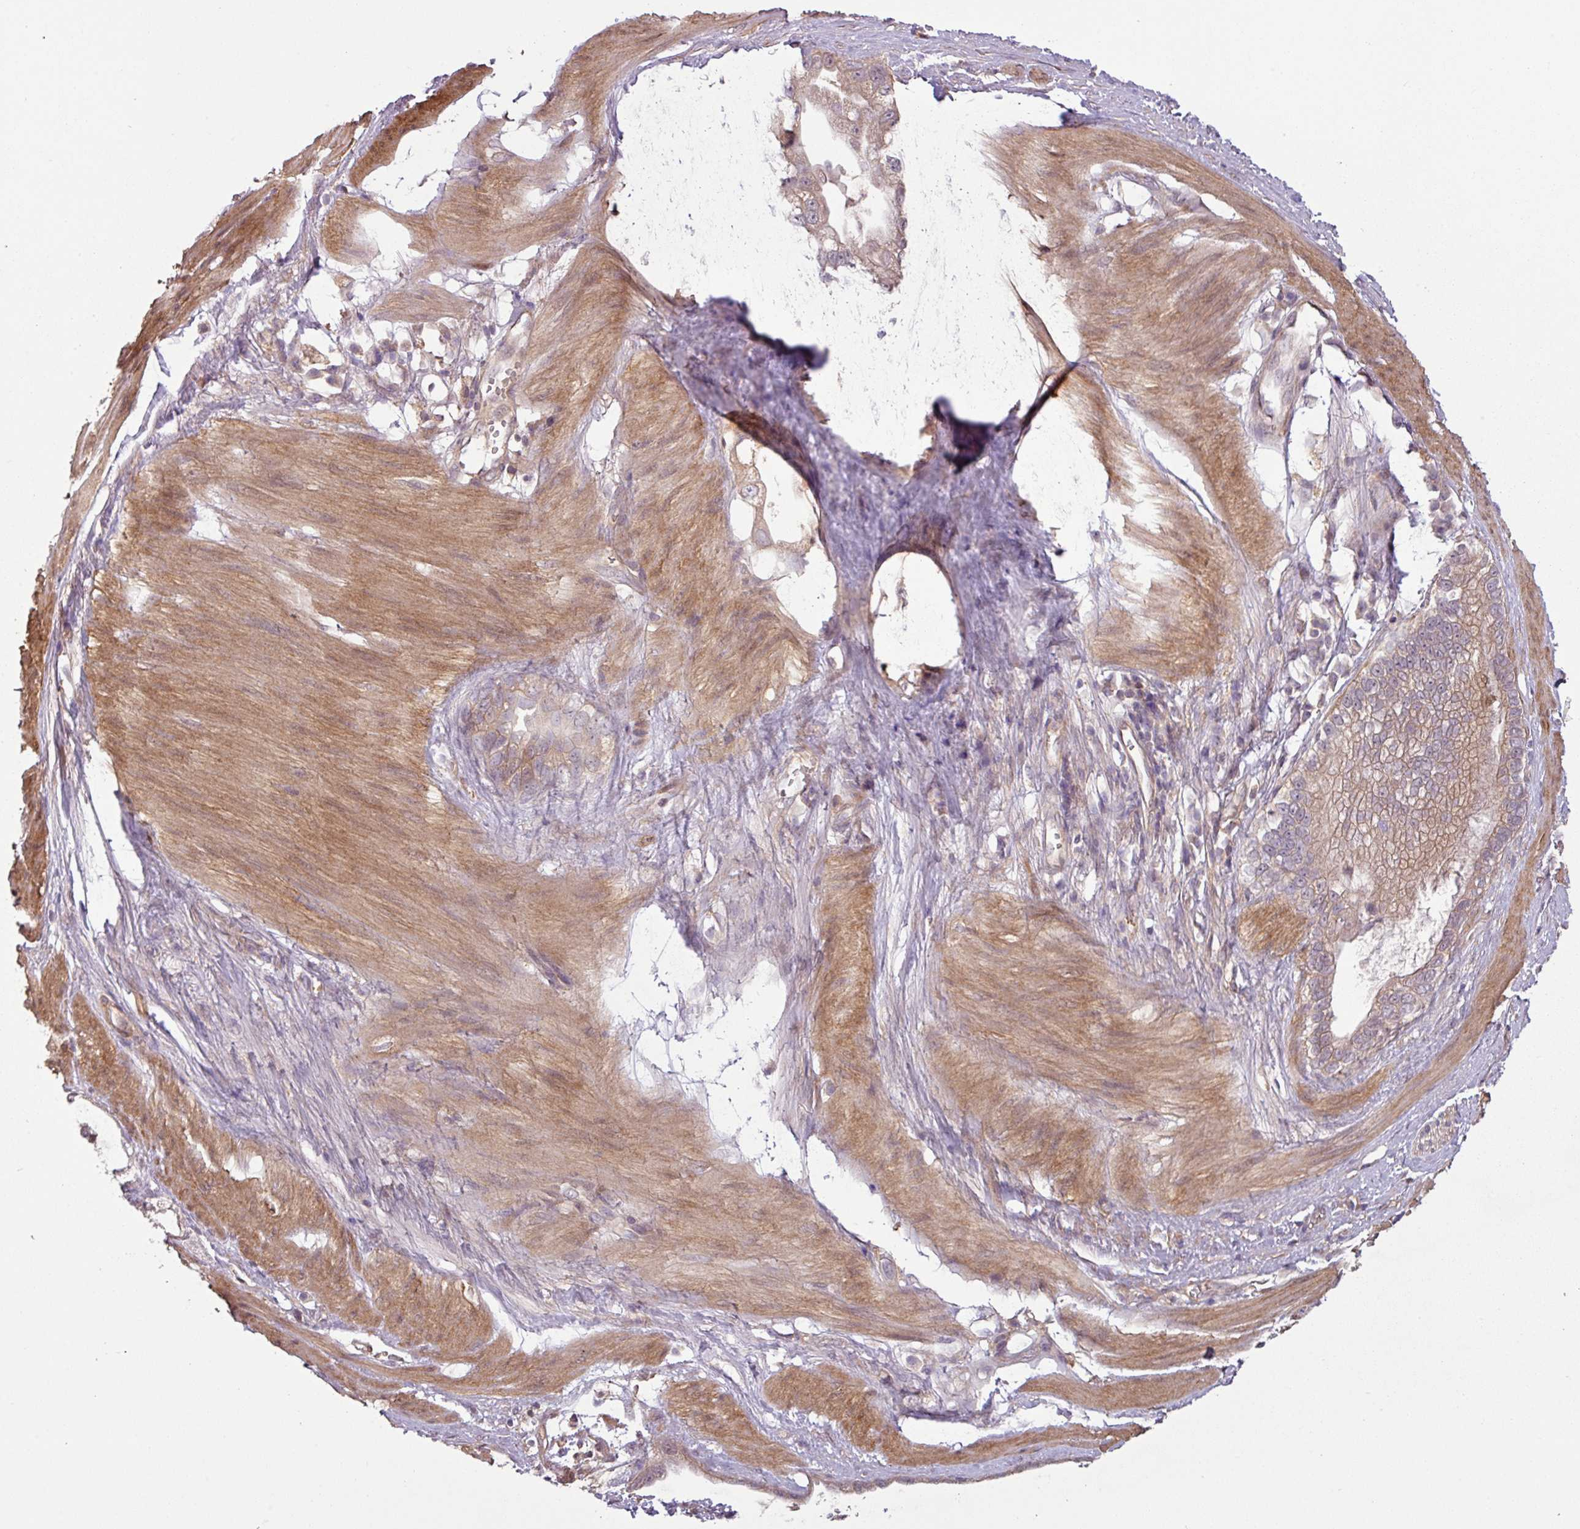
{"staining": {"intensity": "weak", "quantity": "25%-75%", "location": "cytoplasmic/membranous"}, "tissue": "stomach cancer", "cell_type": "Tumor cells", "image_type": "cancer", "snomed": [{"axis": "morphology", "description": "Adenocarcinoma, NOS"}, {"axis": "topography", "description": "Stomach"}], "caption": "Human stomach cancer stained with a brown dye displays weak cytoplasmic/membranous positive staining in approximately 25%-75% of tumor cells.", "gene": "SH3BGRL", "patient": {"sex": "male", "age": 55}}